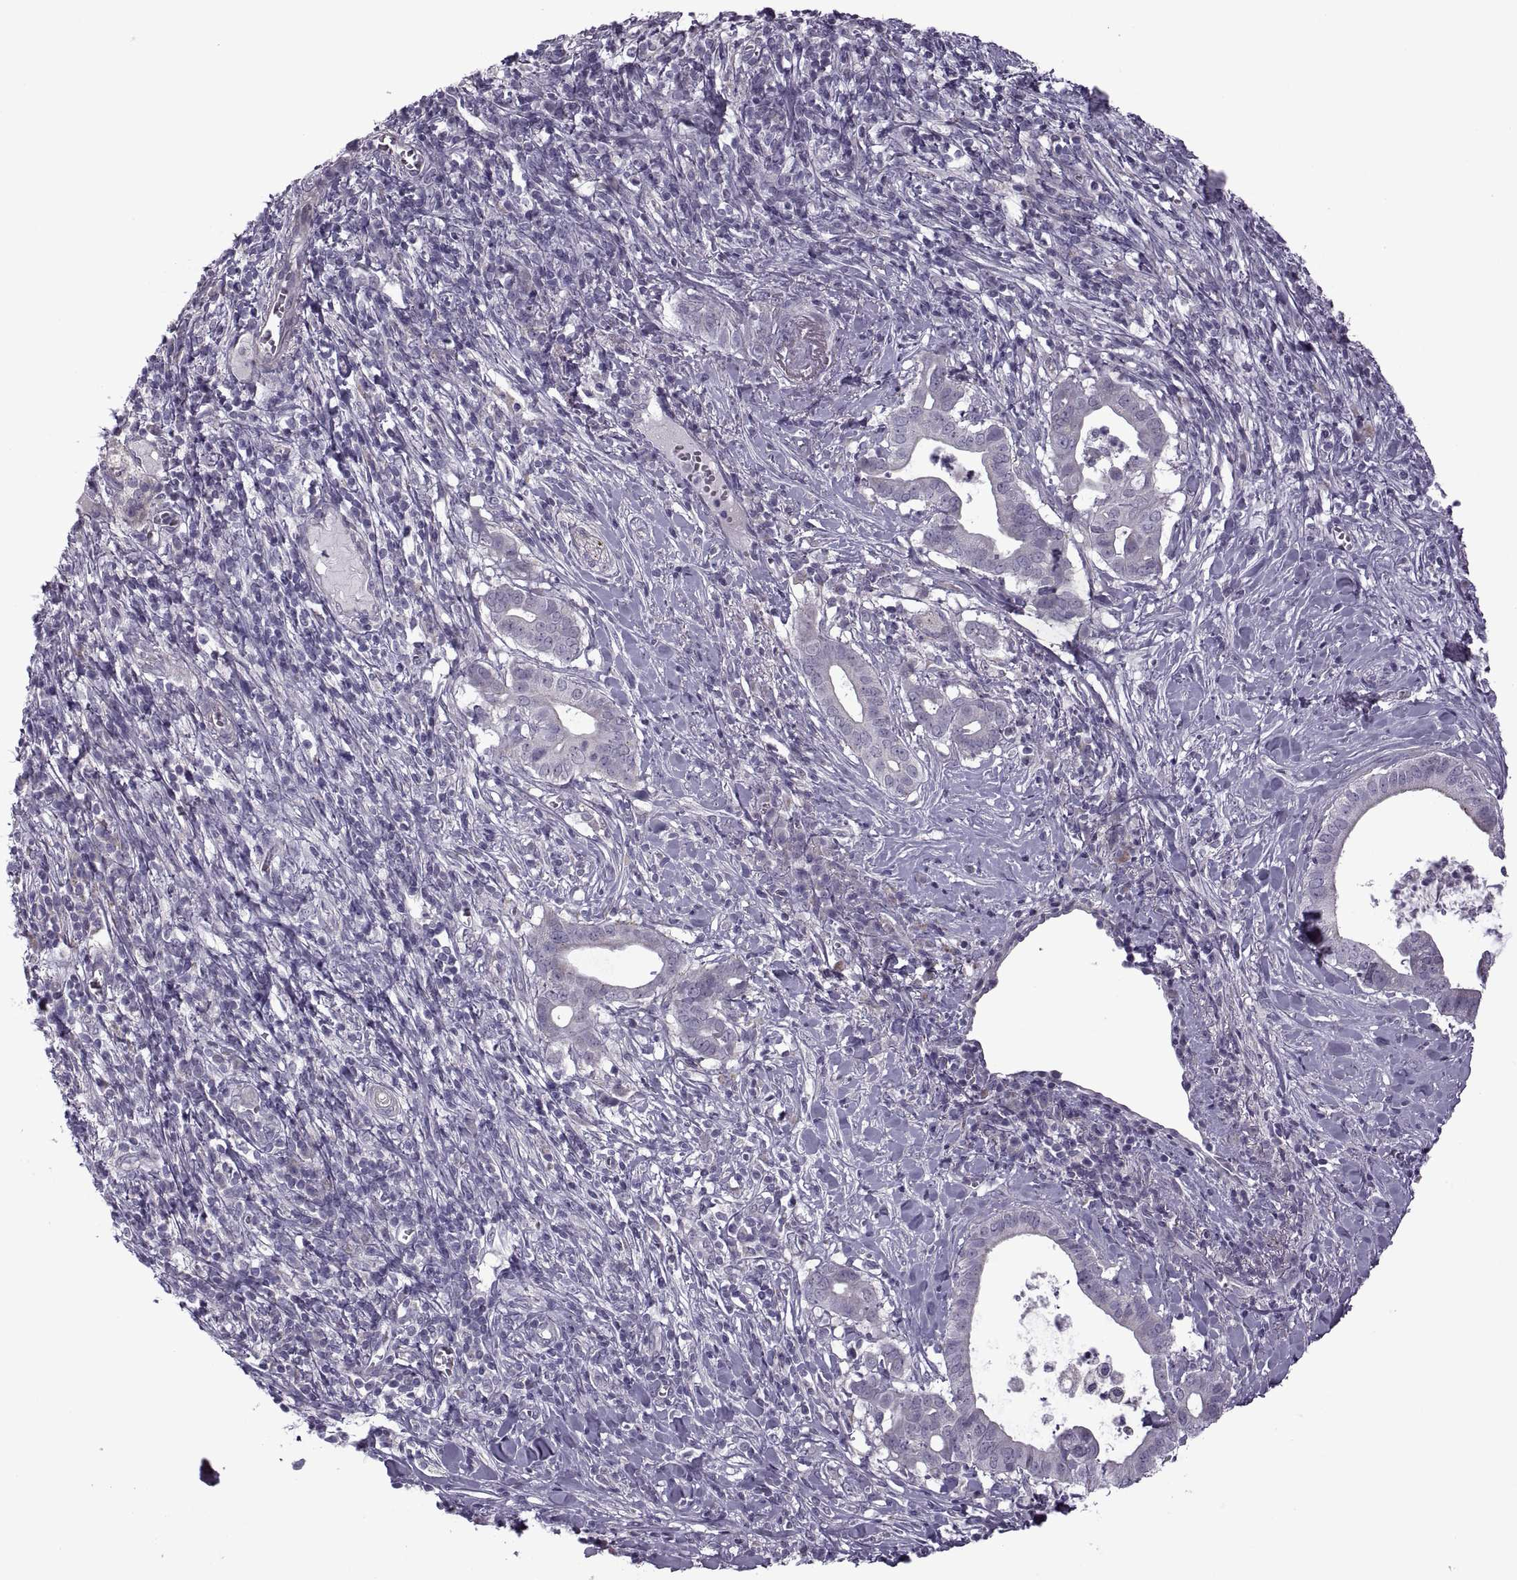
{"staining": {"intensity": "negative", "quantity": "none", "location": "none"}, "tissue": "pancreatic cancer", "cell_type": "Tumor cells", "image_type": "cancer", "snomed": [{"axis": "morphology", "description": "Adenocarcinoma, NOS"}, {"axis": "topography", "description": "Pancreas"}], "caption": "This is an immunohistochemistry (IHC) image of human pancreatic cancer (adenocarcinoma). There is no staining in tumor cells.", "gene": "RIPK4", "patient": {"sex": "male", "age": 61}}